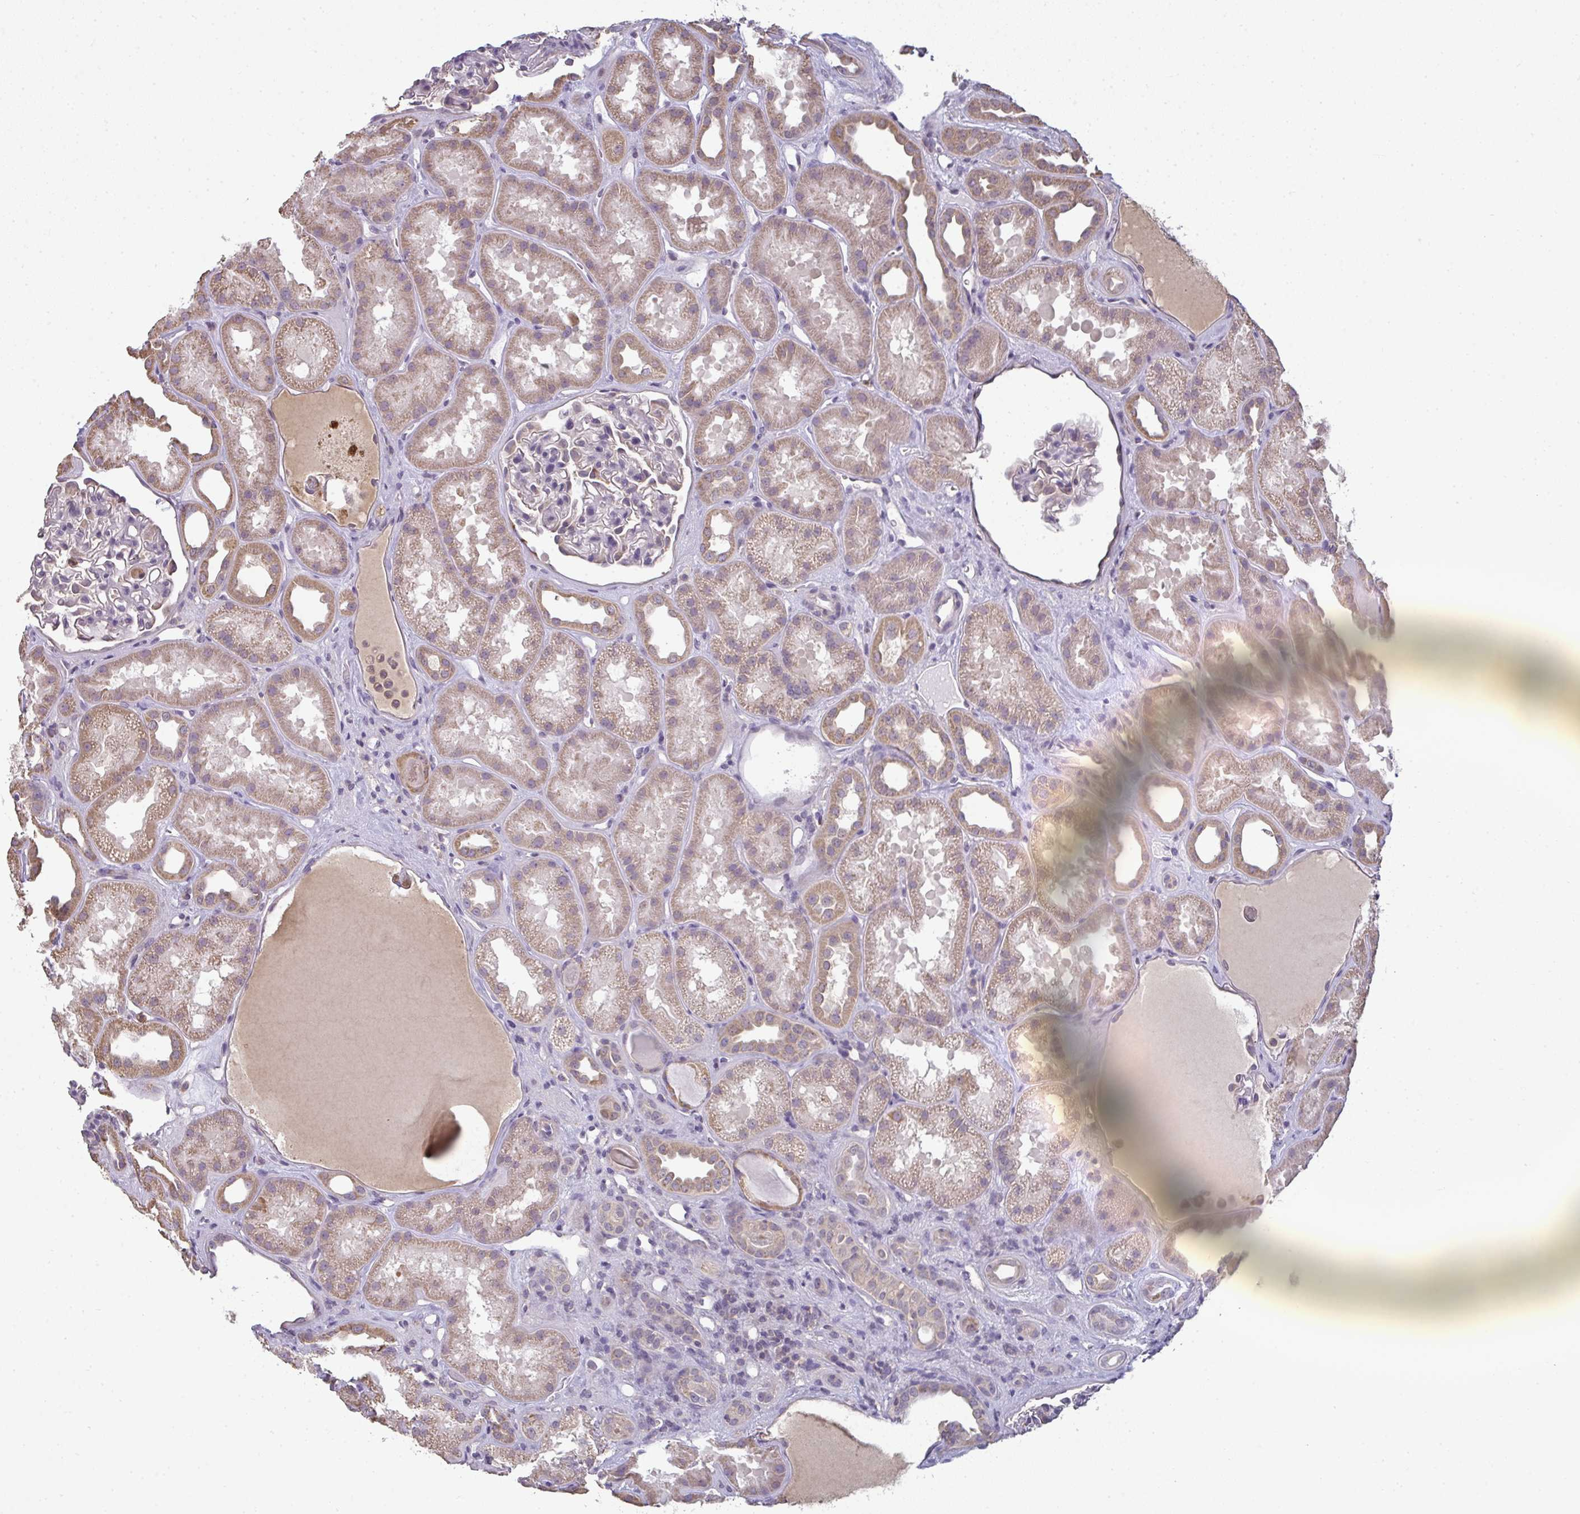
{"staining": {"intensity": "negative", "quantity": "none", "location": "none"}, "tissue": "kidney", "cell_type": "Cells in glomeruli", "image_type": "normal", "snomed": [{"axis": "morphology", "description": "Normal tissue, NOS"}, {"axis": "topography", "description": "Kidney"}], "caption": "Immunohistochemical staining of unremarkable kidney shows no significant staining in cells in glomeruli. Nuclei are stained in blue.", "gene": "CXCR1", "patient": {"sex": "male", "age": 61}}